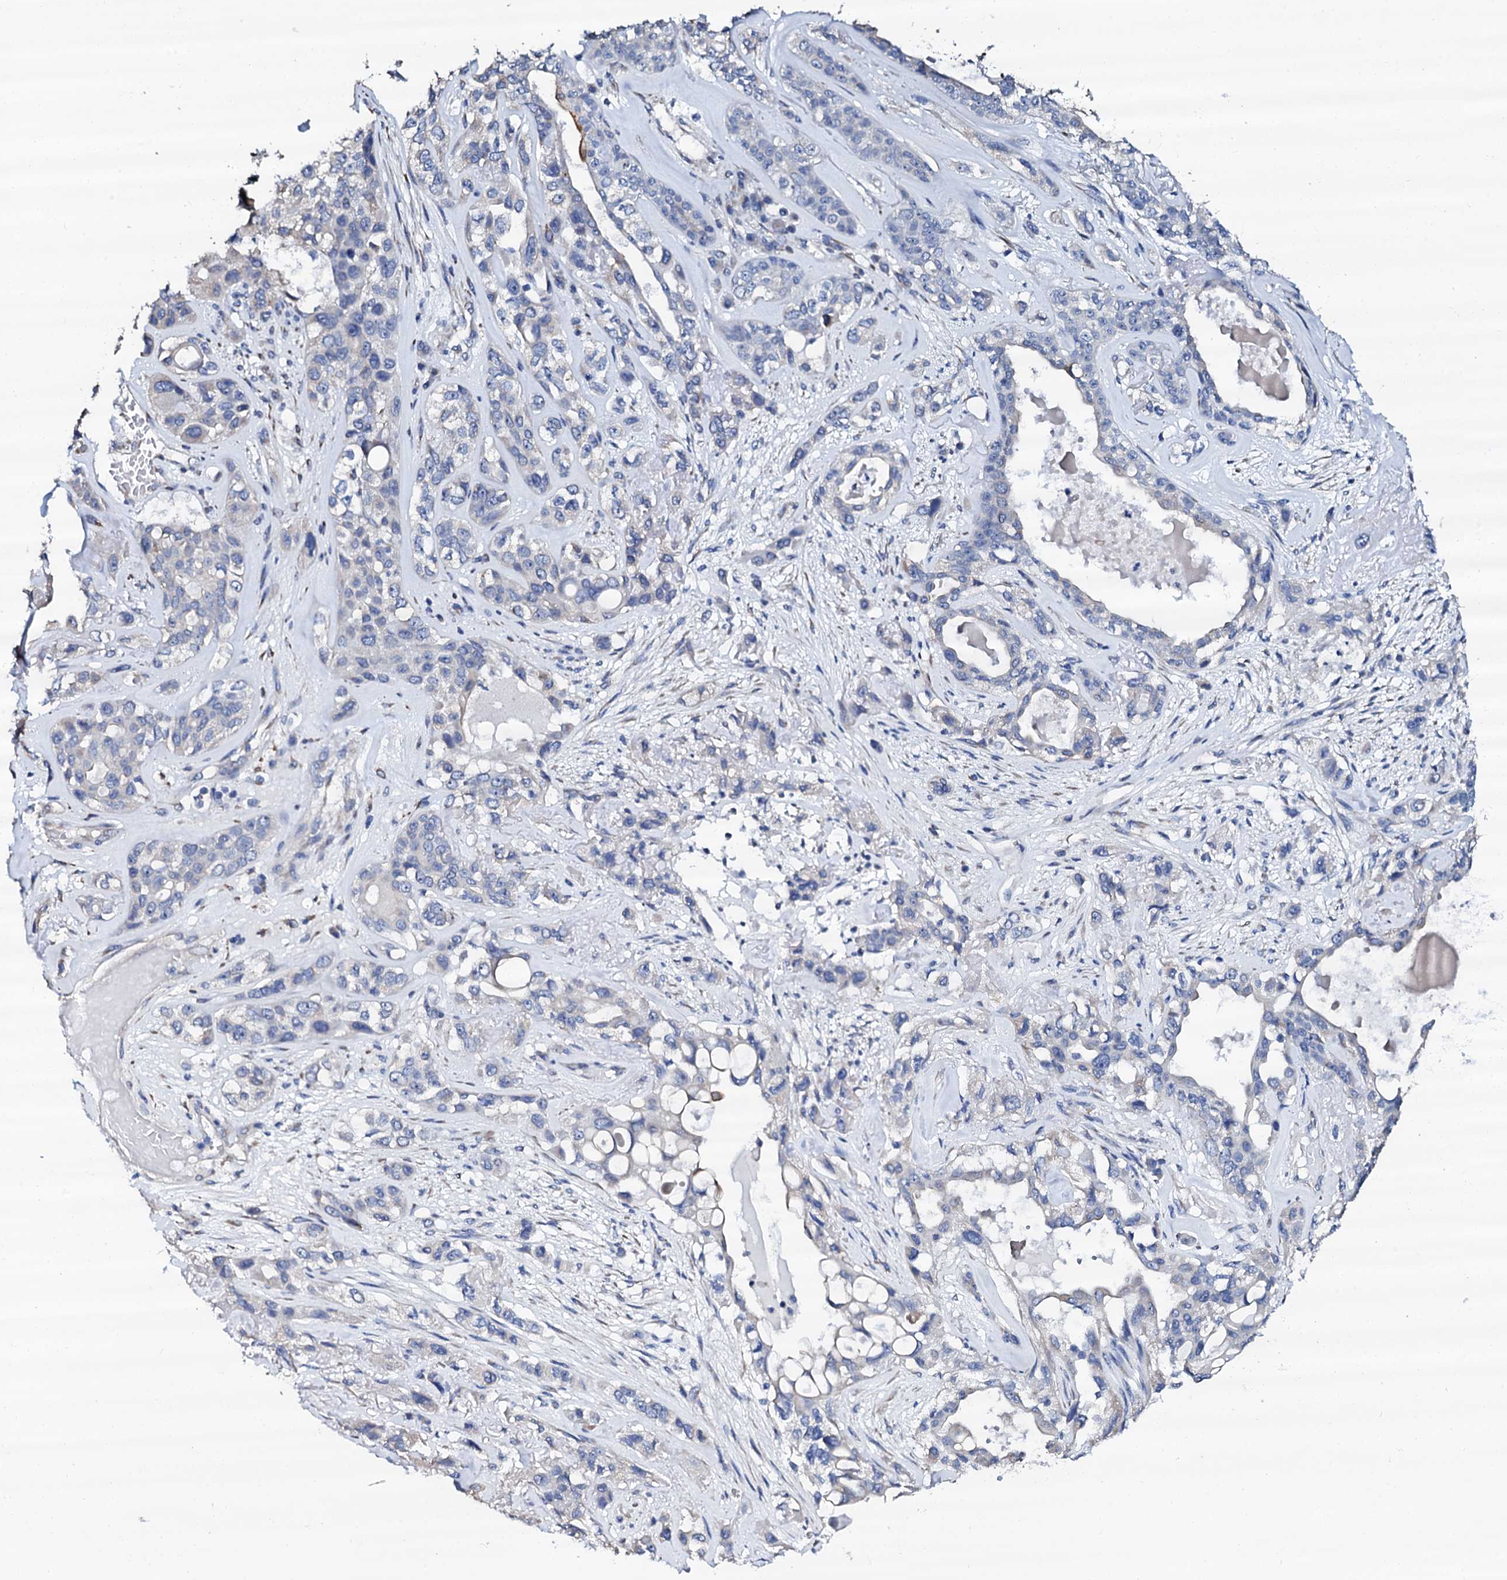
{"staining": {"intensity": "negative", "quantity": "none", "location": "none"}, "tissue": "lung cancer", "cell_type": "Tumor cells", "image_type": "cancer", "snomed": [{"axis": "morphology", "description": "Squamous cell carcinoma, NOS"}, {"axis": "topography", "description": "Lung"}], "caption": "DAB (3,3'-diaminobenzidine) immunohistochemical staining of lung cancer exhibits no significant expression in tumor cells.", "gene": "AKAP3", "patient": {"sex": "female", "age": 70}}